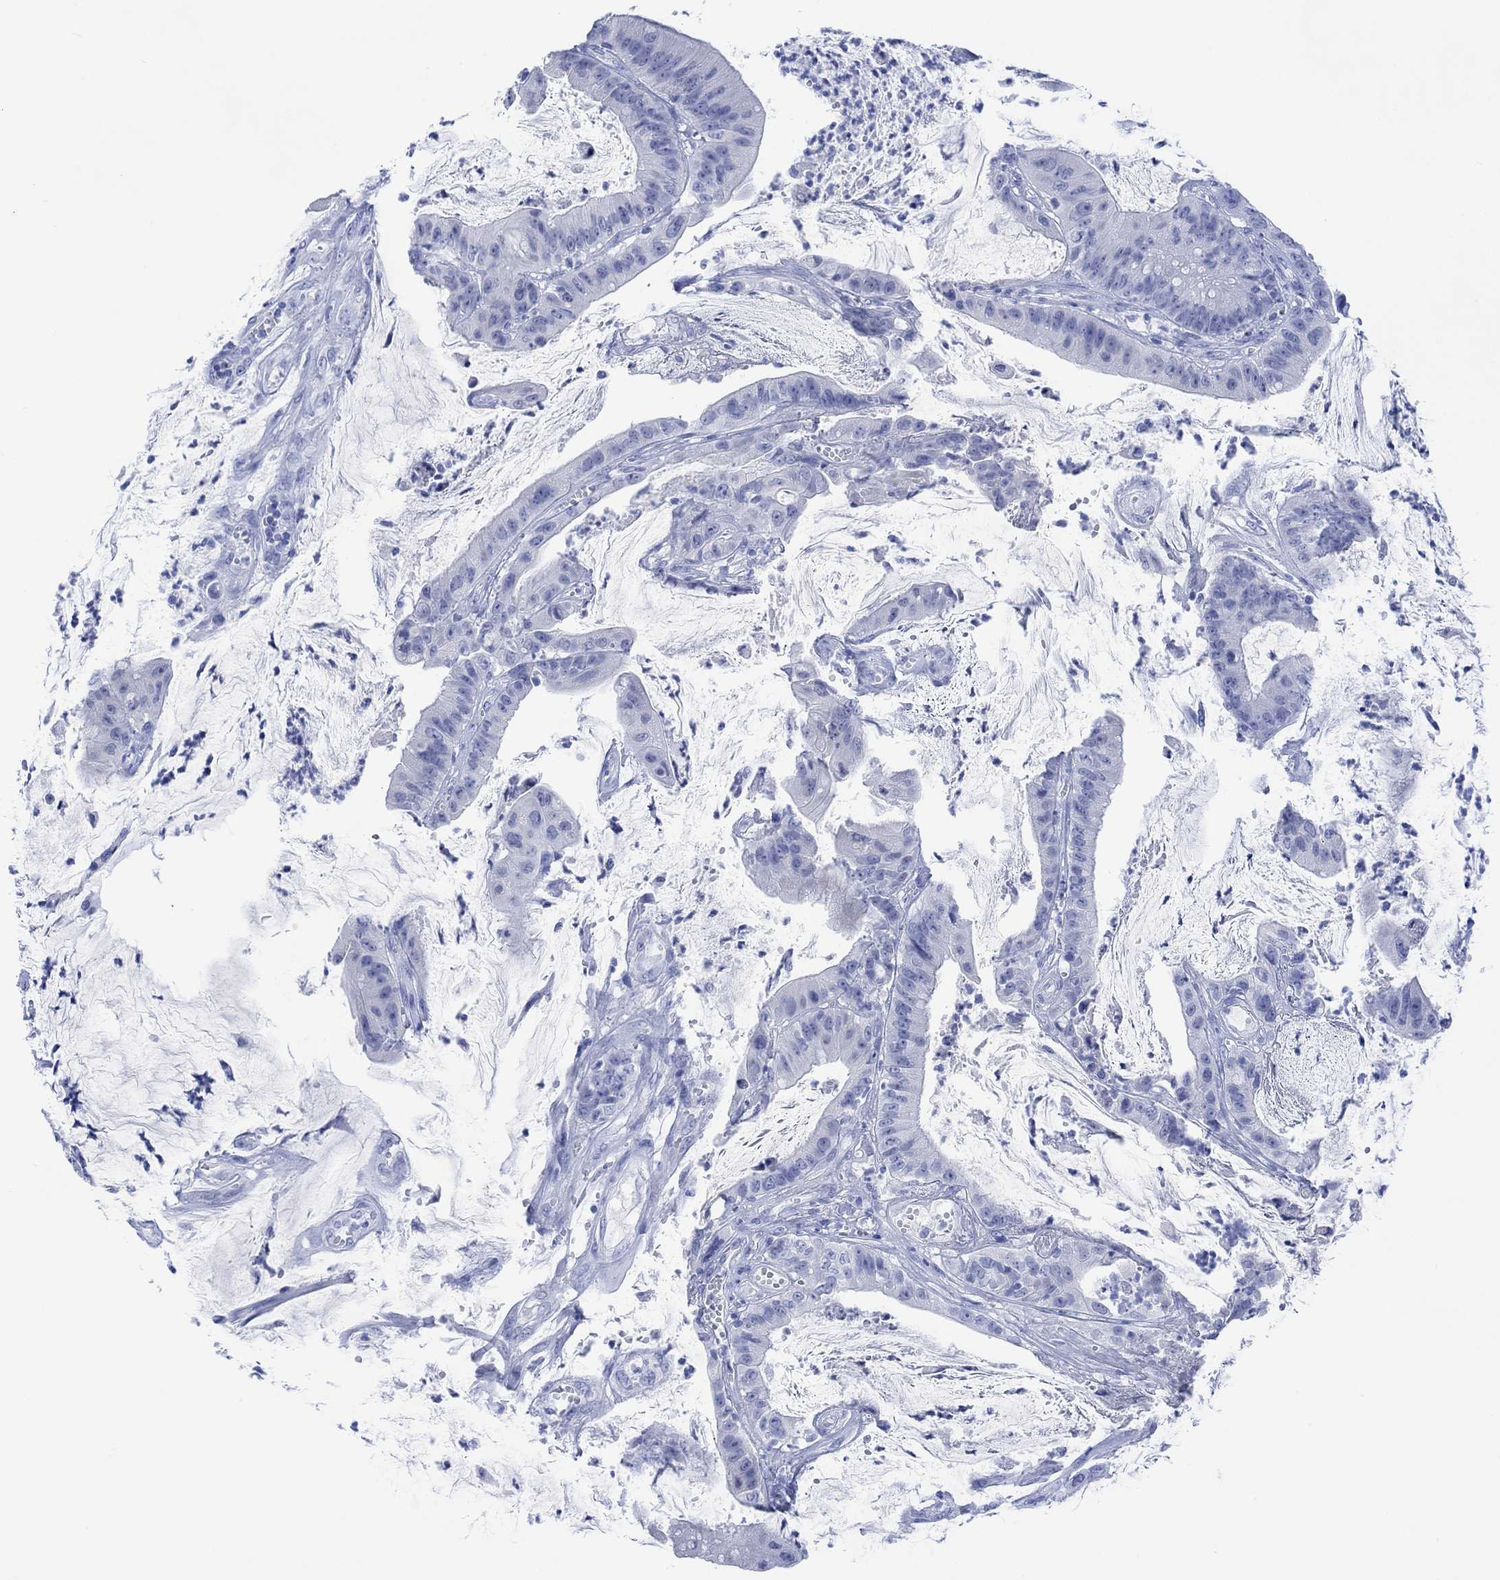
{"staining": {"intensity": "negative", "quantity": "none", "location": "none"}, "tissue": "colorectal cancer", "cell_type": "Tumor cells", "image_type": "cancer", "snomed": [{"axis": "morphology", "description": "Adenocarcinoma, NOS"}, {"axis": "topography", "description": "Colon"}], "caption": "This image is of adenocarcinoma (colorectal) stained with immunohistochemistry to label a protein in brown with the nuclei are counter-stained blue. There is no positivity in tumor cells.", "gene": "CELF4", "patient": {"sex": "female", "age": 69}}